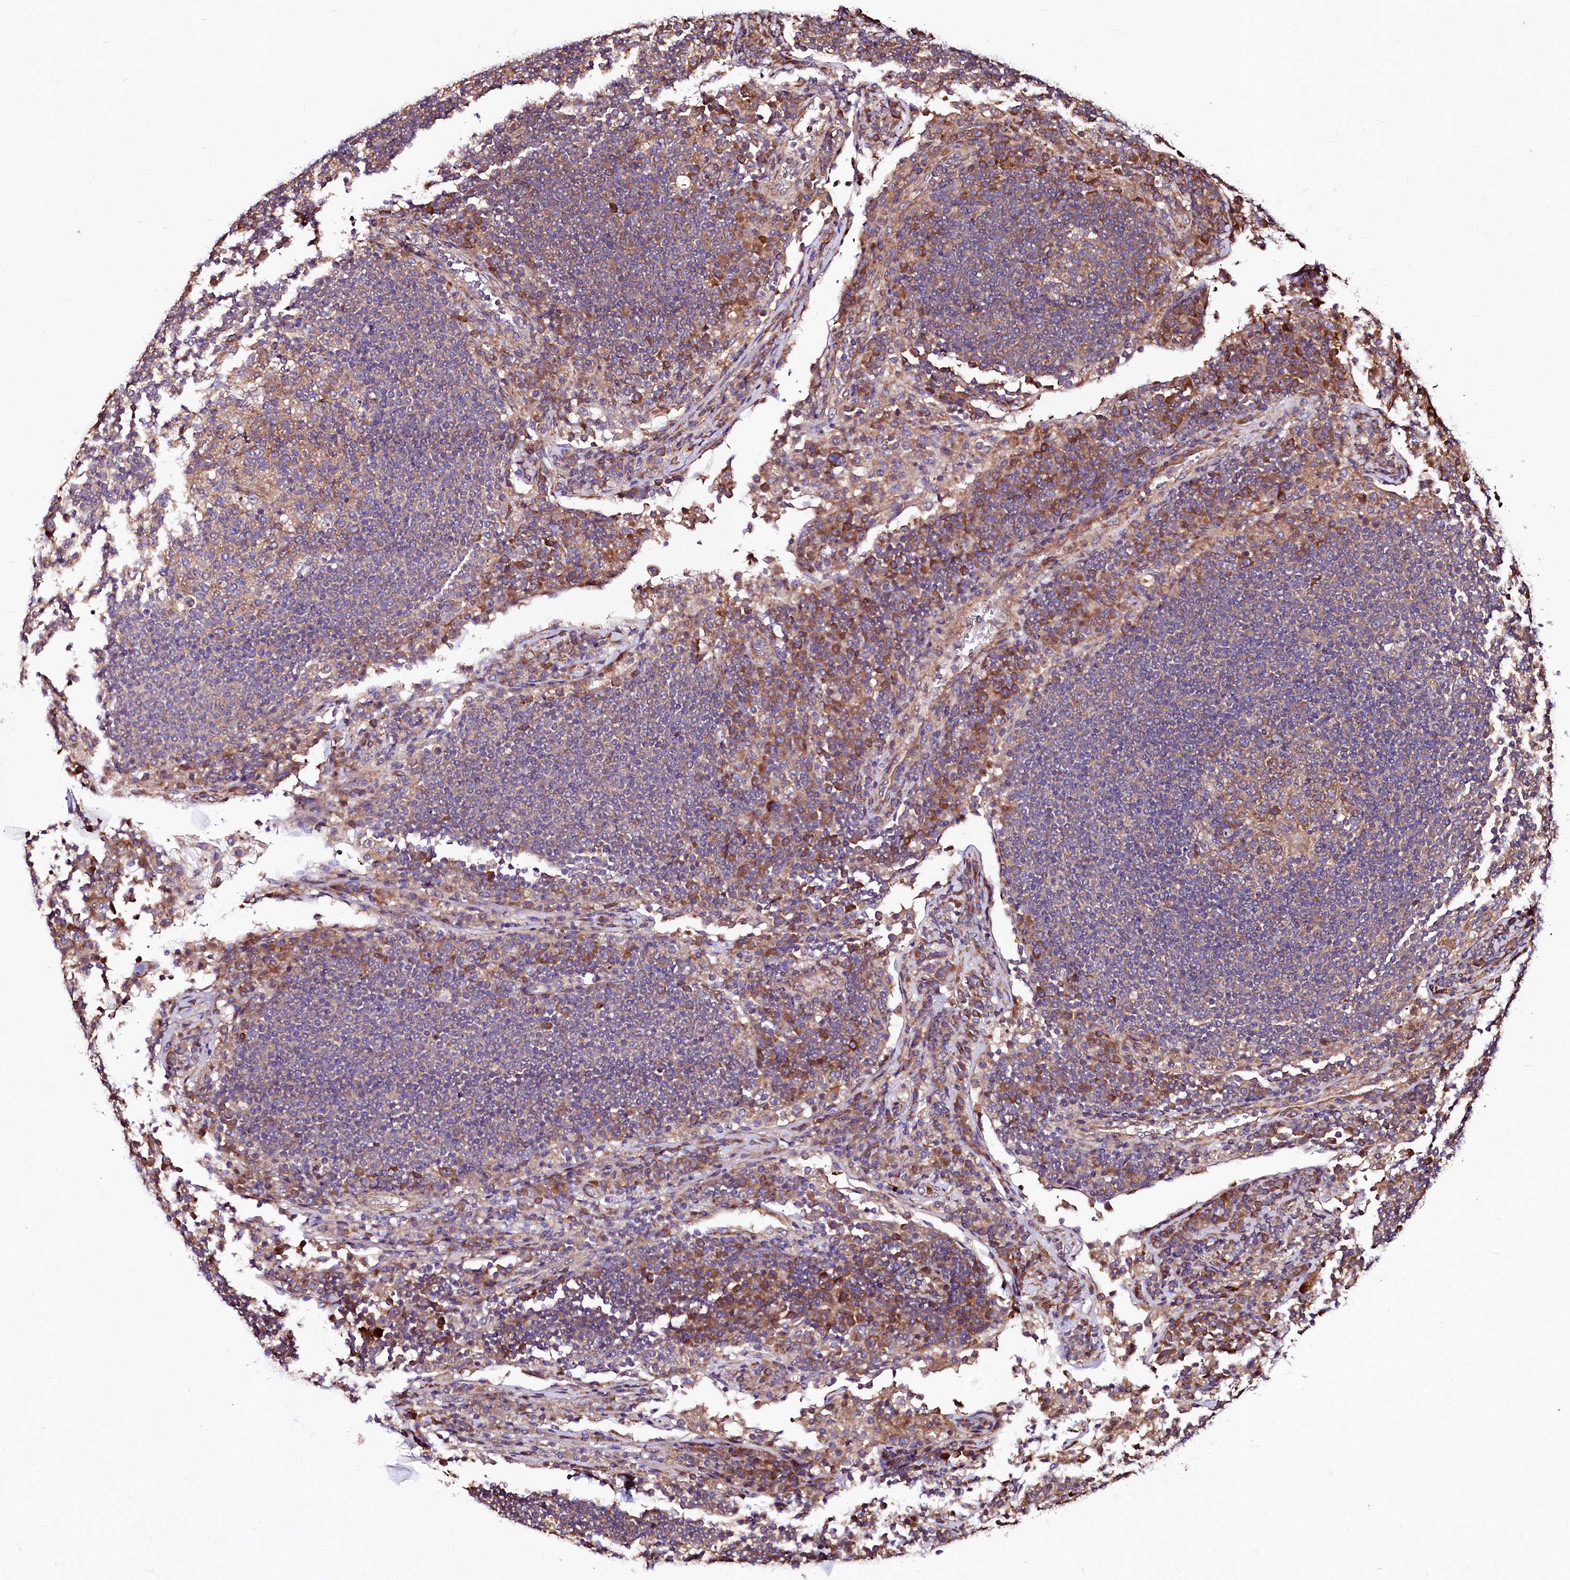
{"staining": {"intensity": "moderate", "quantity": "25%-75%", "location": "cytoplasmic/membranous"}, "tissue": "lymph node", "cell_type": "Germinal center cells", "image_type": "normal", "snomed": [{"axis": "morphology", "description": "Normal tissue, NOS"}, {"axis": "topography", "description": "Lymph node"}], "caption": "High-power microscopy captured an immunohistochemistry micrograph of benign lymph node, revealing moderate cytoplasmic/membranous positivity in about 25%-75% of germinal center cells.", "gene": "KLHDC4", "patient": {"sex": "female", "age": 53}}